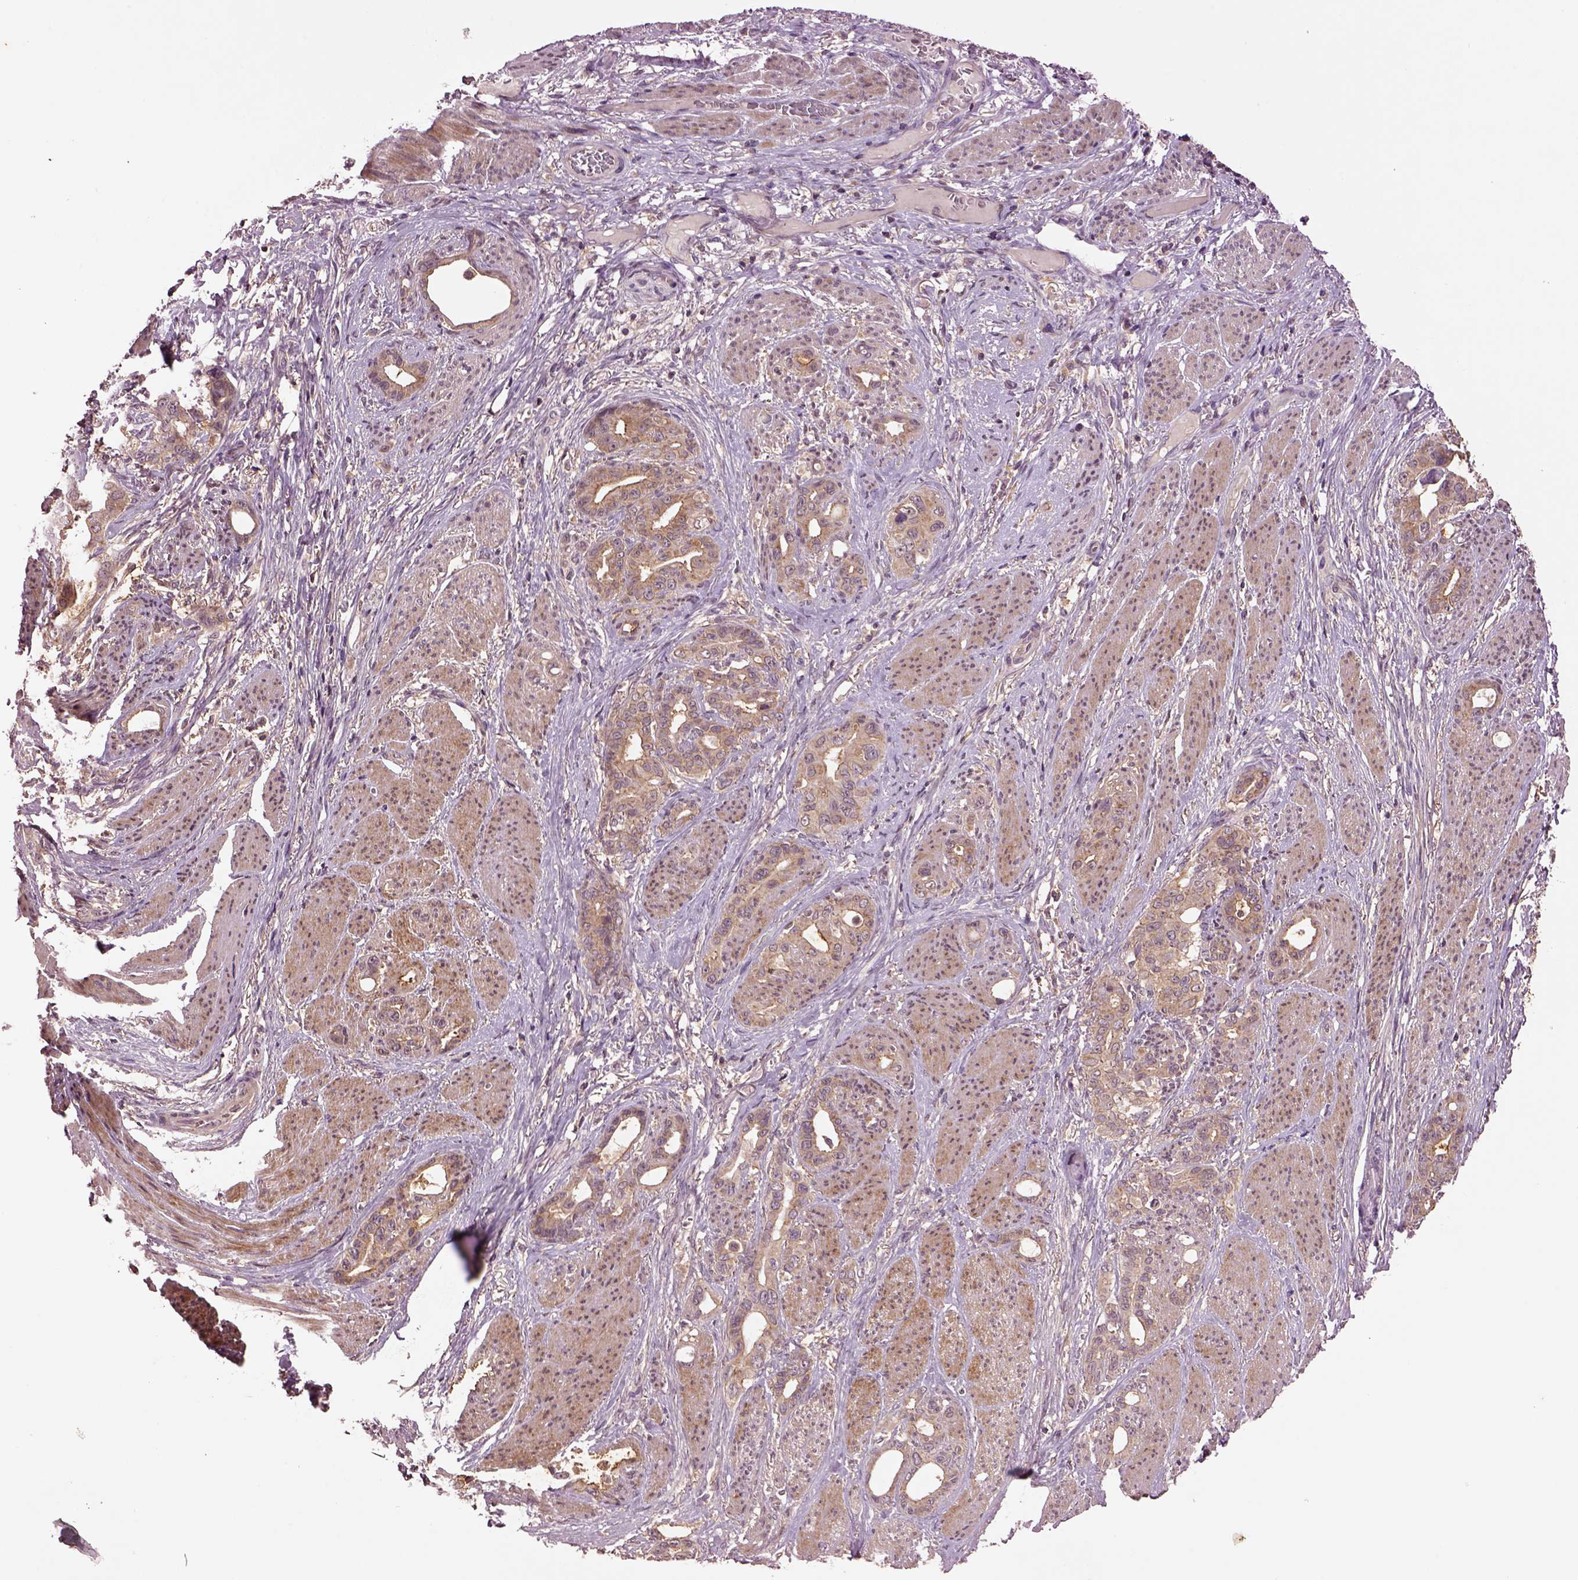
{"staining": {"intensity": "moderate", "quantity": ">75%", "location": "cytoplasmic/membranous"}, "tissue": "stomach cancer", "cell_type": "Tumor cells", "image_type": "cancer", "snomed": [{"axis": "morphology", "description": "Normal tissue, NOS"}, {"axis": "morphology", "description": "Adenocarcinoma, NOS"}, {"axis": "topography", "description": "Esophagus"}, {"axis": "topography", "description": "Stomach, upper"}], "caption": "Protein staining of stomach adenocarcinoma tissue demonstrates moderate cytoplasmic/membranous positivity in about >75% of tumor cells.", "gene": "MTHFS", "patient": {"sex": "male", "age": 62}}